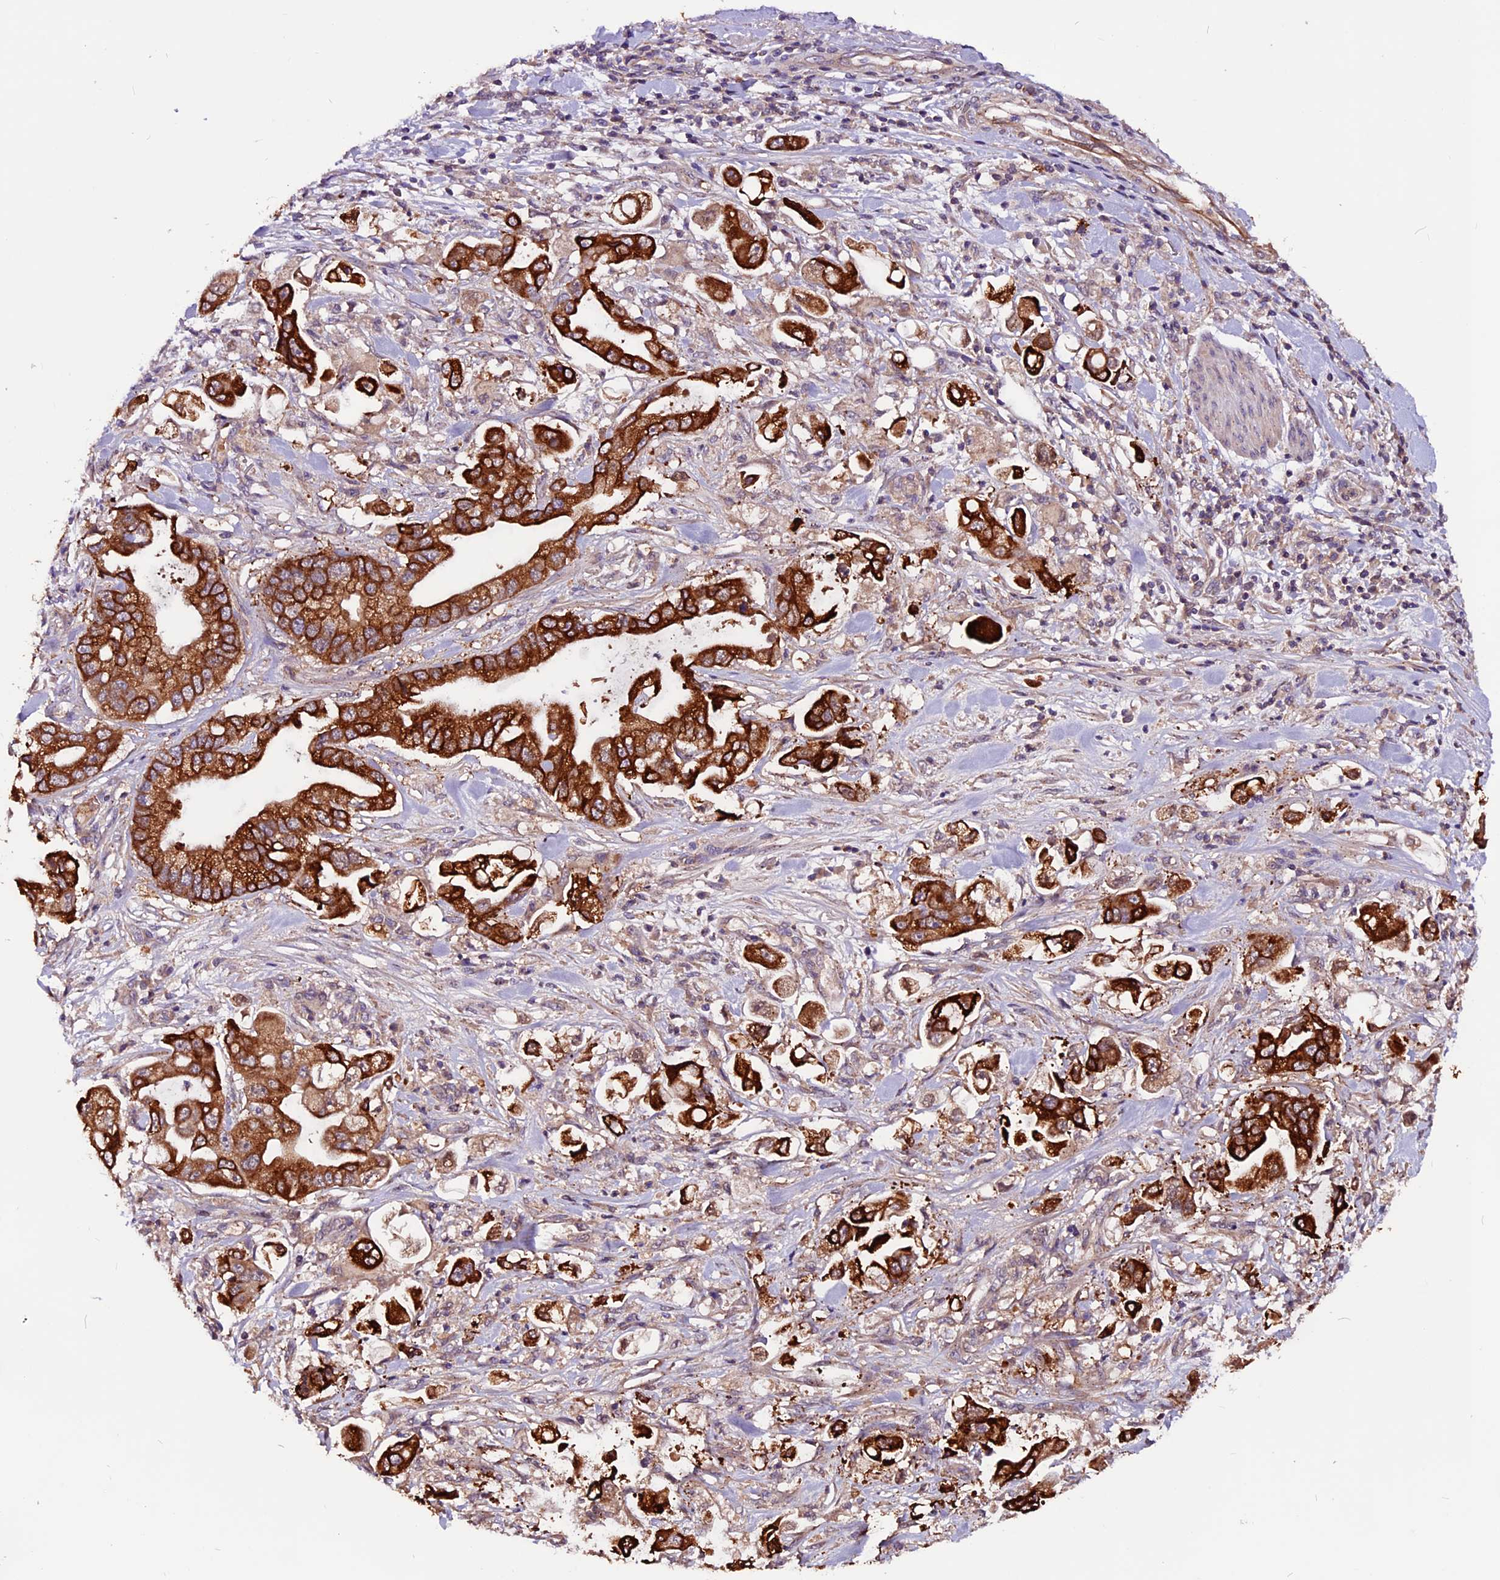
{"staining": {"intensity": "strong", "quantity": ">75%", "location": "cytoplasmic/membranous"}, "tissue": "stomach cancer", "cell_type": "Tumor cells", "image_type": "cancer", "snomed": [{"axis": "morphology", "description": "Adenocarcinoma, NOS"}, {"axis": "topography", "description": "Stomach"}], "caption": "Immunohistochemistry (DAB (3,3'-diaminobenzidine)) staining of adenocarcinoma (stomach) exhibits strong cytoplasmic/membranous protein staining in approximately >75% of tumor cells.", "gene": "RINL", "patient": {"sex": "male", "age": 62}}